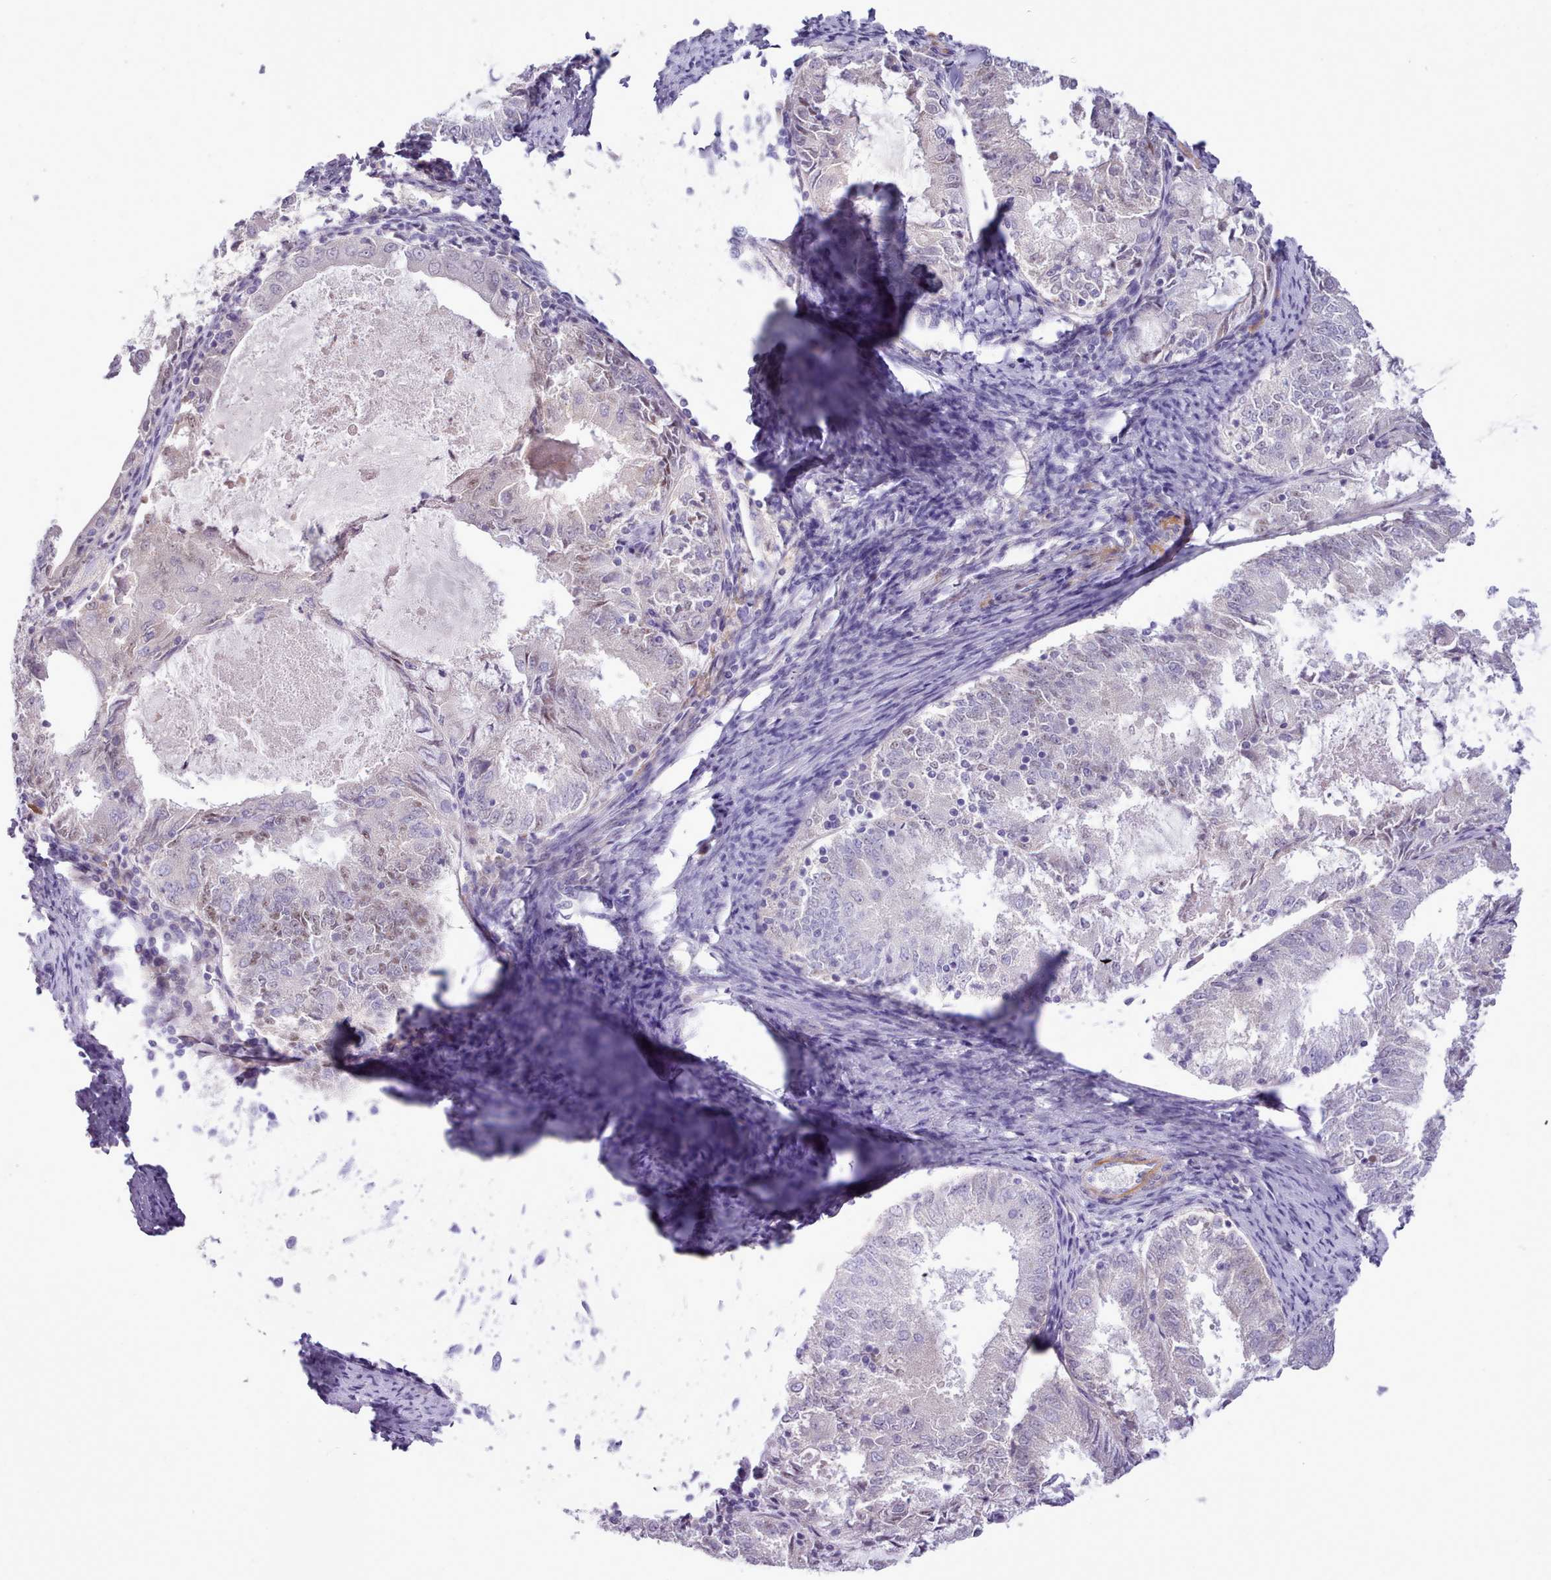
{"staining": {"intensity": "negative", "quantity": "none", "location": "none"}, "tissue": "endometrial cancer", "cell_type": "Tumor cells", "image_type": "cancer", "snomed": [{"axis": "morphology", "description": "Adenocarcinoma, NOS"}, {"axis": "topography", "description": "Endometrium"}], "caption": "IHC image of neoplastic tissue: endometrial adenocarcinoma stained with DAB (3,3'-diaminobenzidine) shows no significant protein expression in tumor cells.", "gene": "CYP2A13", "patient": {"sex": "female", "age": 57}}